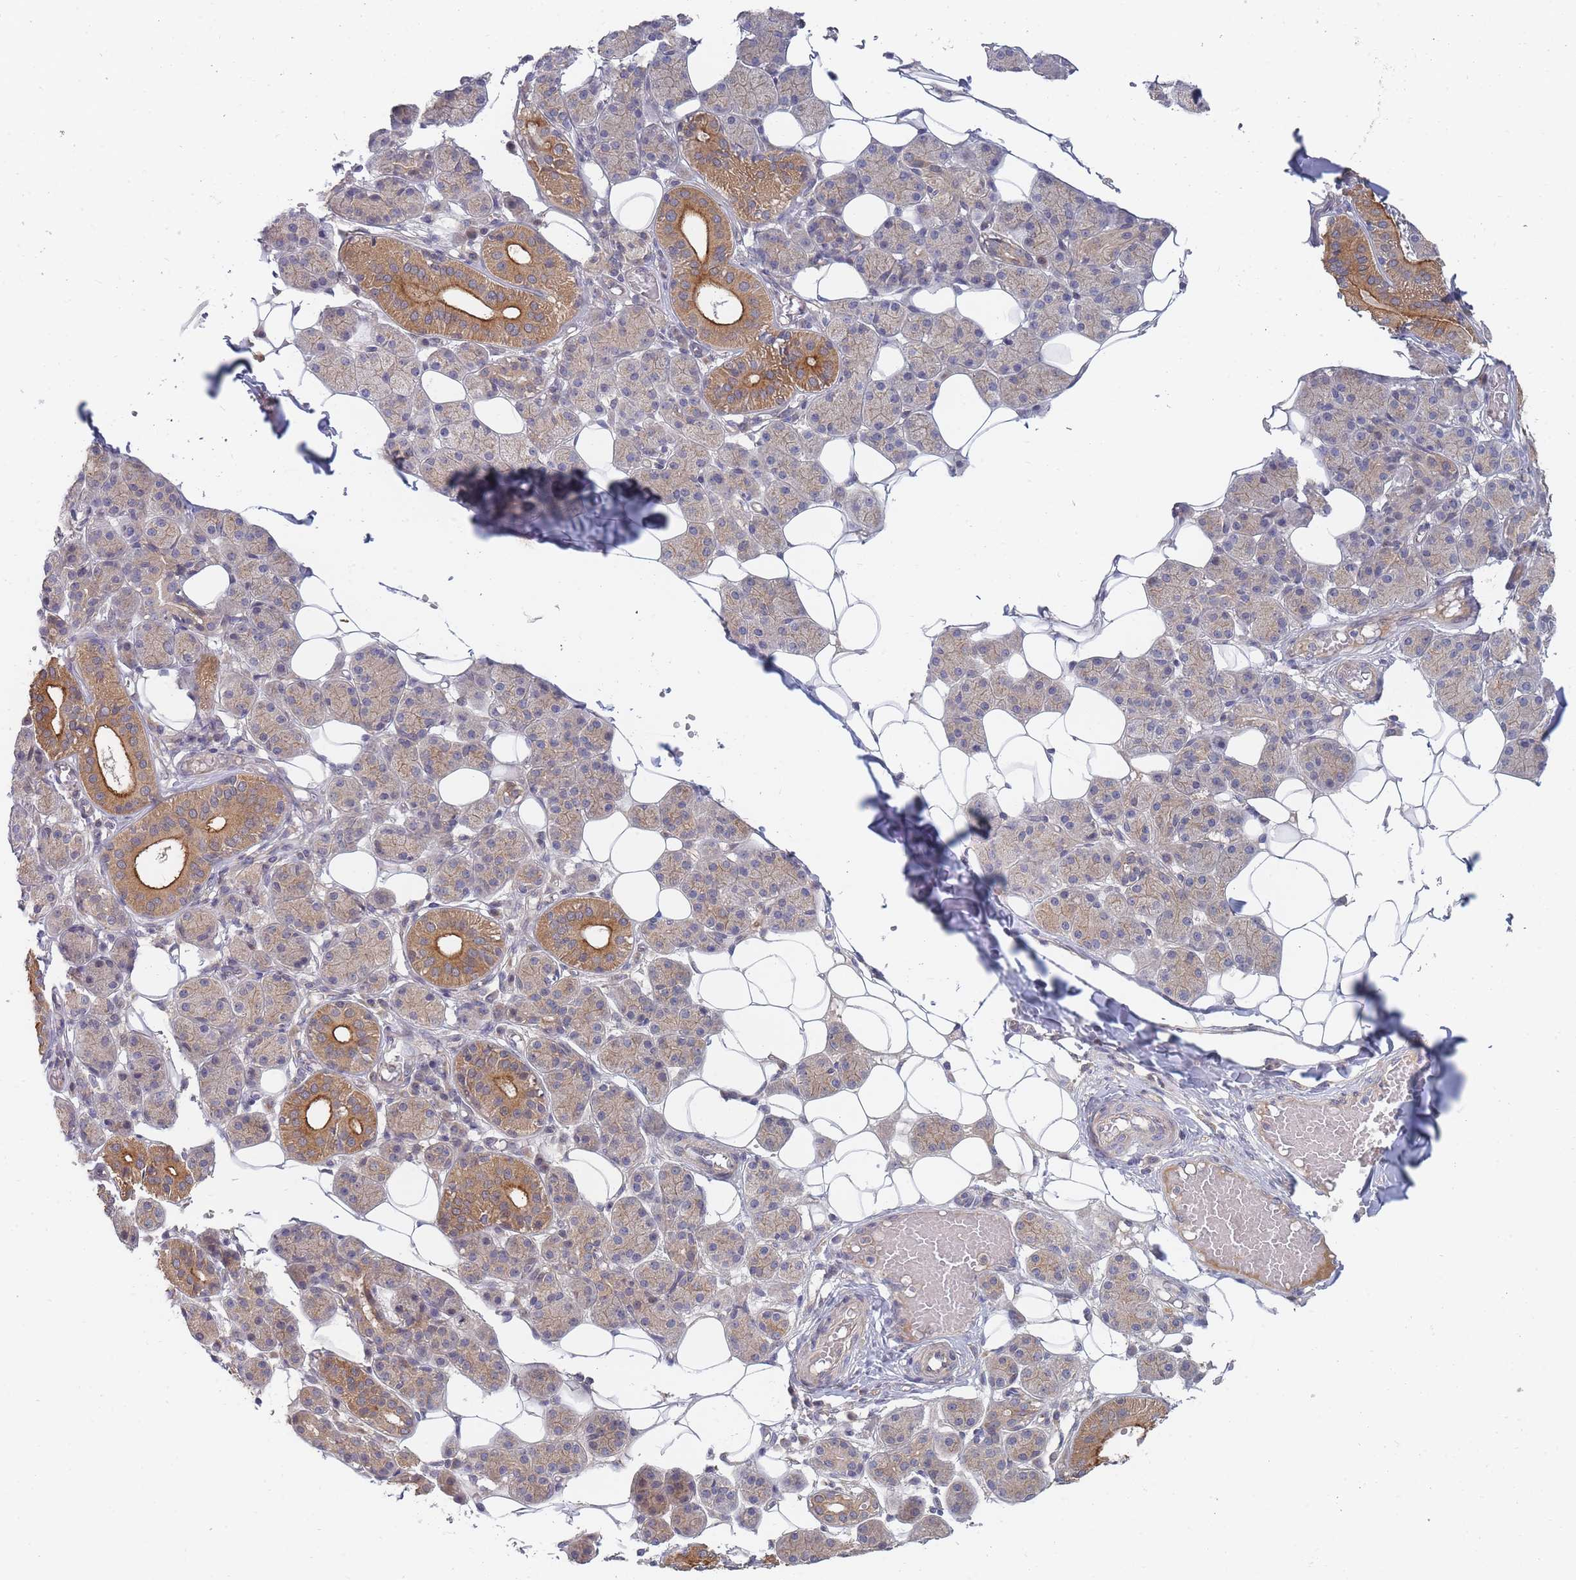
{"staining": {"intensity": "moderate", "quantity": "25%-75%", "location": "cytoplasmic/membranous"}, "tissue": "salivary gland", "cell_type": "Glandular cells", "image_type": "normal", "snomed": [{"axis": "morphology", "description": "Normal tissue, NOS"}, {"axis": "topography", "description": "Salivary gland"}], "caption": "This micrograph shows IHC staining of normal salivary gland, with medium moderate cytoplasmic/membranous staining in about 25%-75% of glandular cells.", "gene": "SLC35F5", "patient": {"sex": "female", "age": 33}}